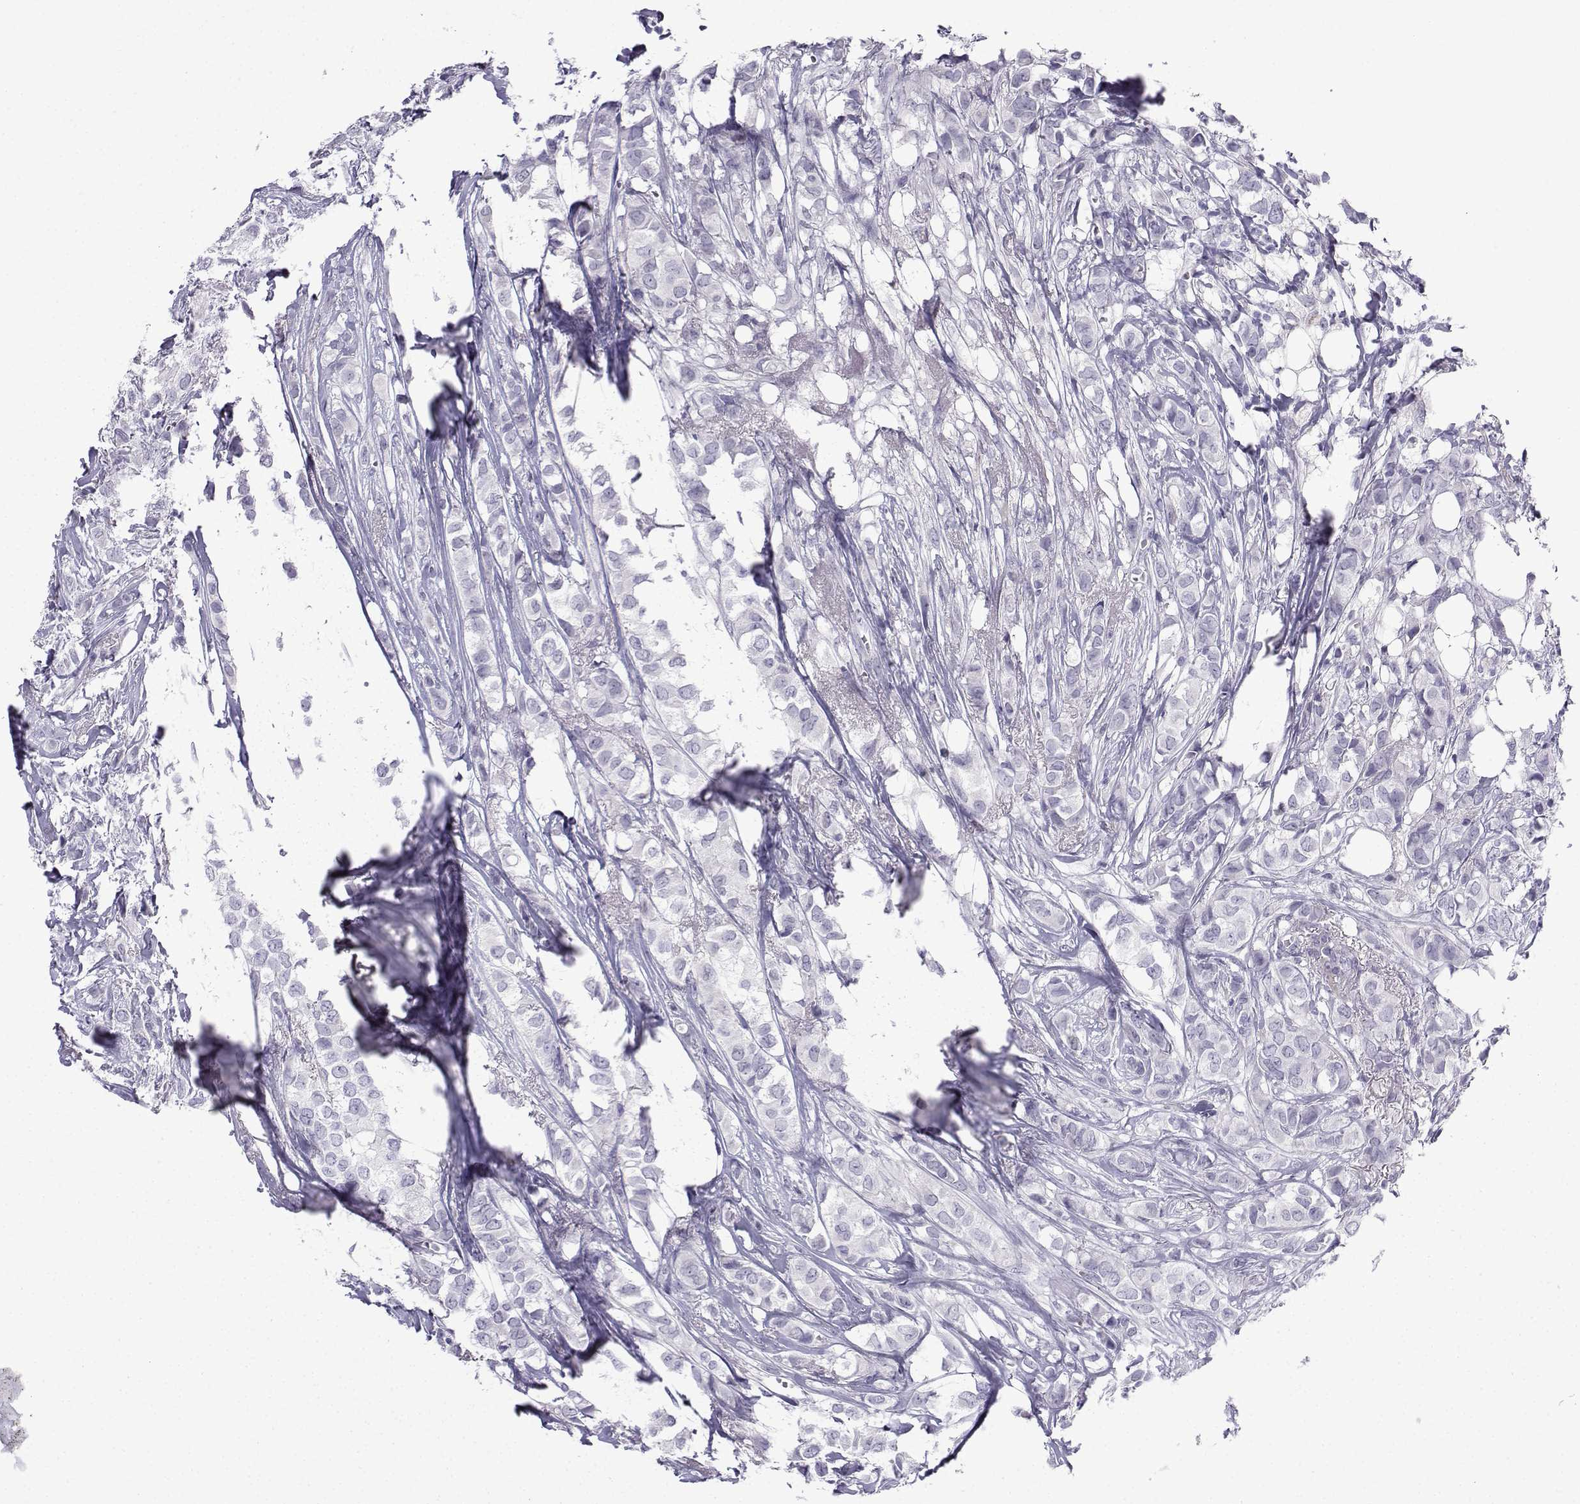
{"staining": {"intensity": "negative", "quantity": "none", "location": "none"}, "tissue": "breast cancer", "cell_type": "Tumor cells", "image_type": "cancer", "snomed": [{"axis": "morphology", "description": "Duct carcinoma"}, {"axis": "topography", "description": "Breast"}], "caption": "Histopathology image shows no significant protein expression in tumor cells of breast cancer.", "gene": "CFAP53", "patient": {"sex": "female", "age": 85}}